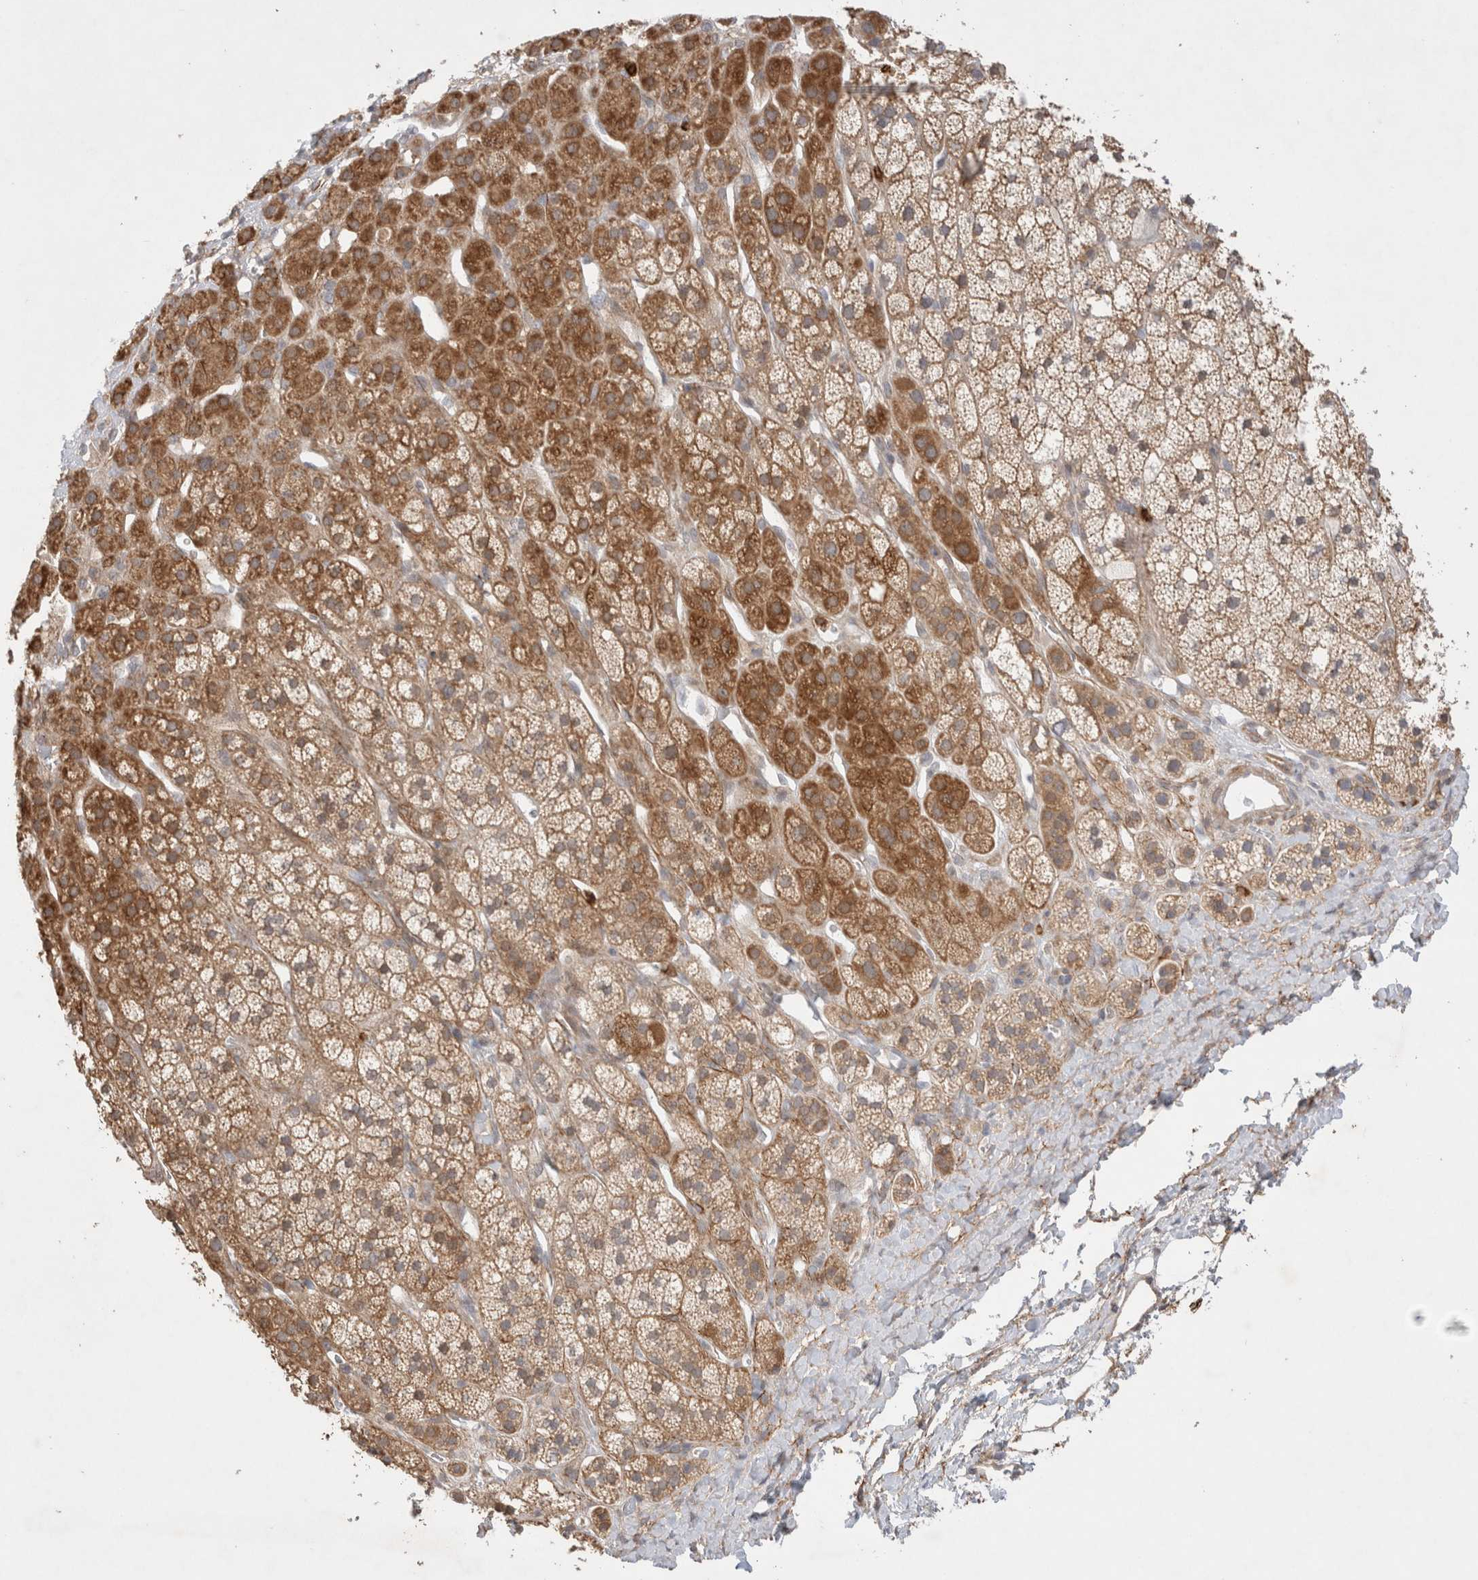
{"staining": {"intensity": "strong", "quantity": ">75%", "location": "cytoplasmic/membranous"}, "tissue": "adrenal gland", "cell_type": "Glandular cells", "image_type": "normal", "snomed": [{"axis": "morphology", "description": "Normal tissue, NOS"}, {"axis": "topography", "description": "Adrenal gland"}], "caption": "Adrenal gland stained for a protein (brown) reveals strong cytoplasmic/membranous positive staining in about >75% of glandular cells.", "gene": "GSDMB", "patient": {"sex": "male", "age": 56}}